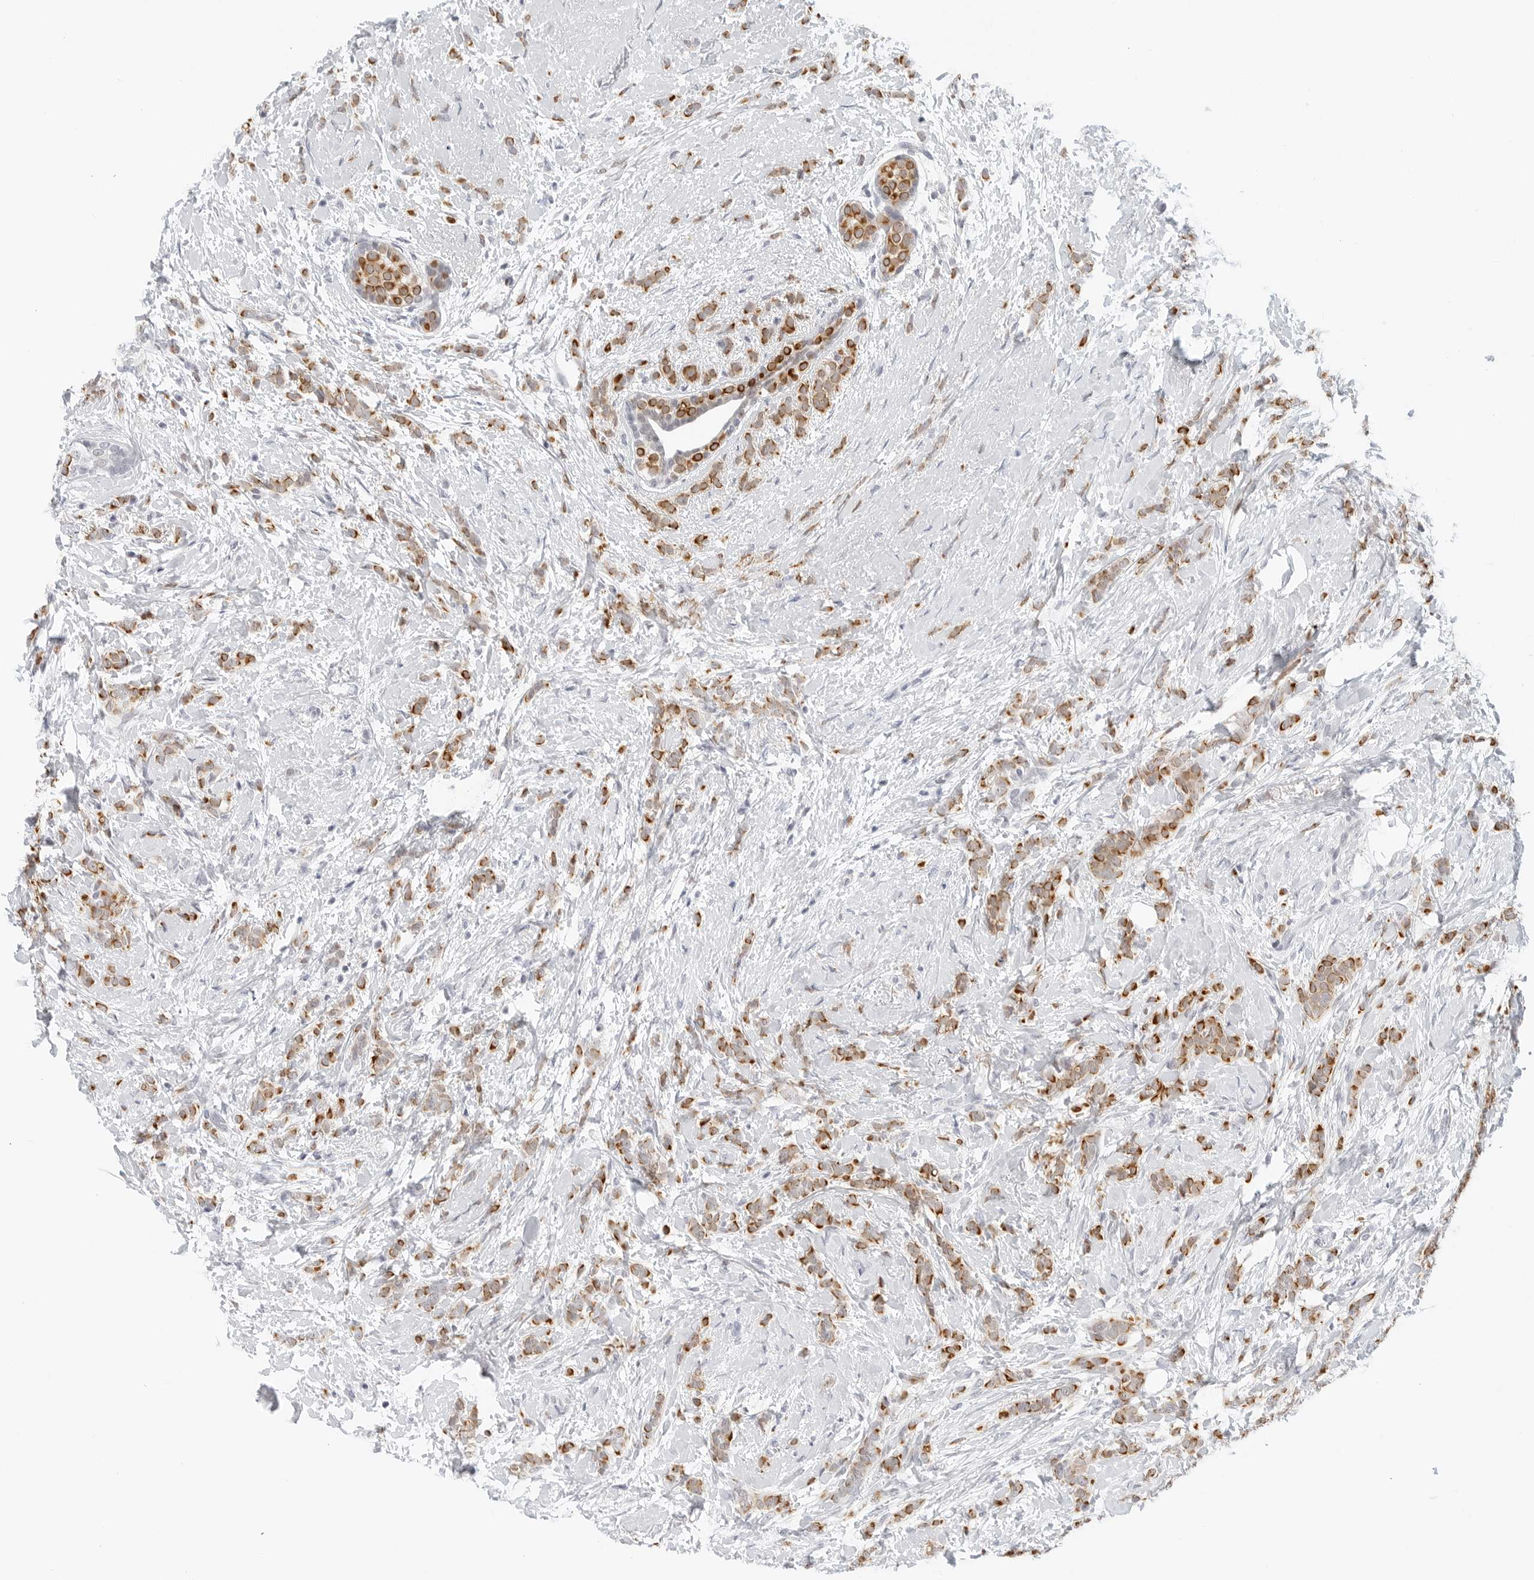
{"staining": {"intensity": "moderate", "quantity": ">75%", "location": "cytoplasmic/membranous"}, "tissue": "breast cancer", "cell_type": "Tumor cells", "image_type": "cancer", "snomed": [{"axis": "morphology", "description": "Lobular carcinoma, in situ"}, {"axis": "morphology", "description": "Lobular carcinoma"}, {"axis": "topography", "description": "Breast"}], "caption": "Protein staining displays moderate cytoplasmic/membranous staining in approximately >75% of tumor cells in breast cancer. (Stains: DAB (3,3'-diaminobenzidine) in brown, nuclei in blue, Microscopy: brightfield microscopy at high magnification).", "gene": "TSEN2", "patient": {"sex": "female", "age": 41}}